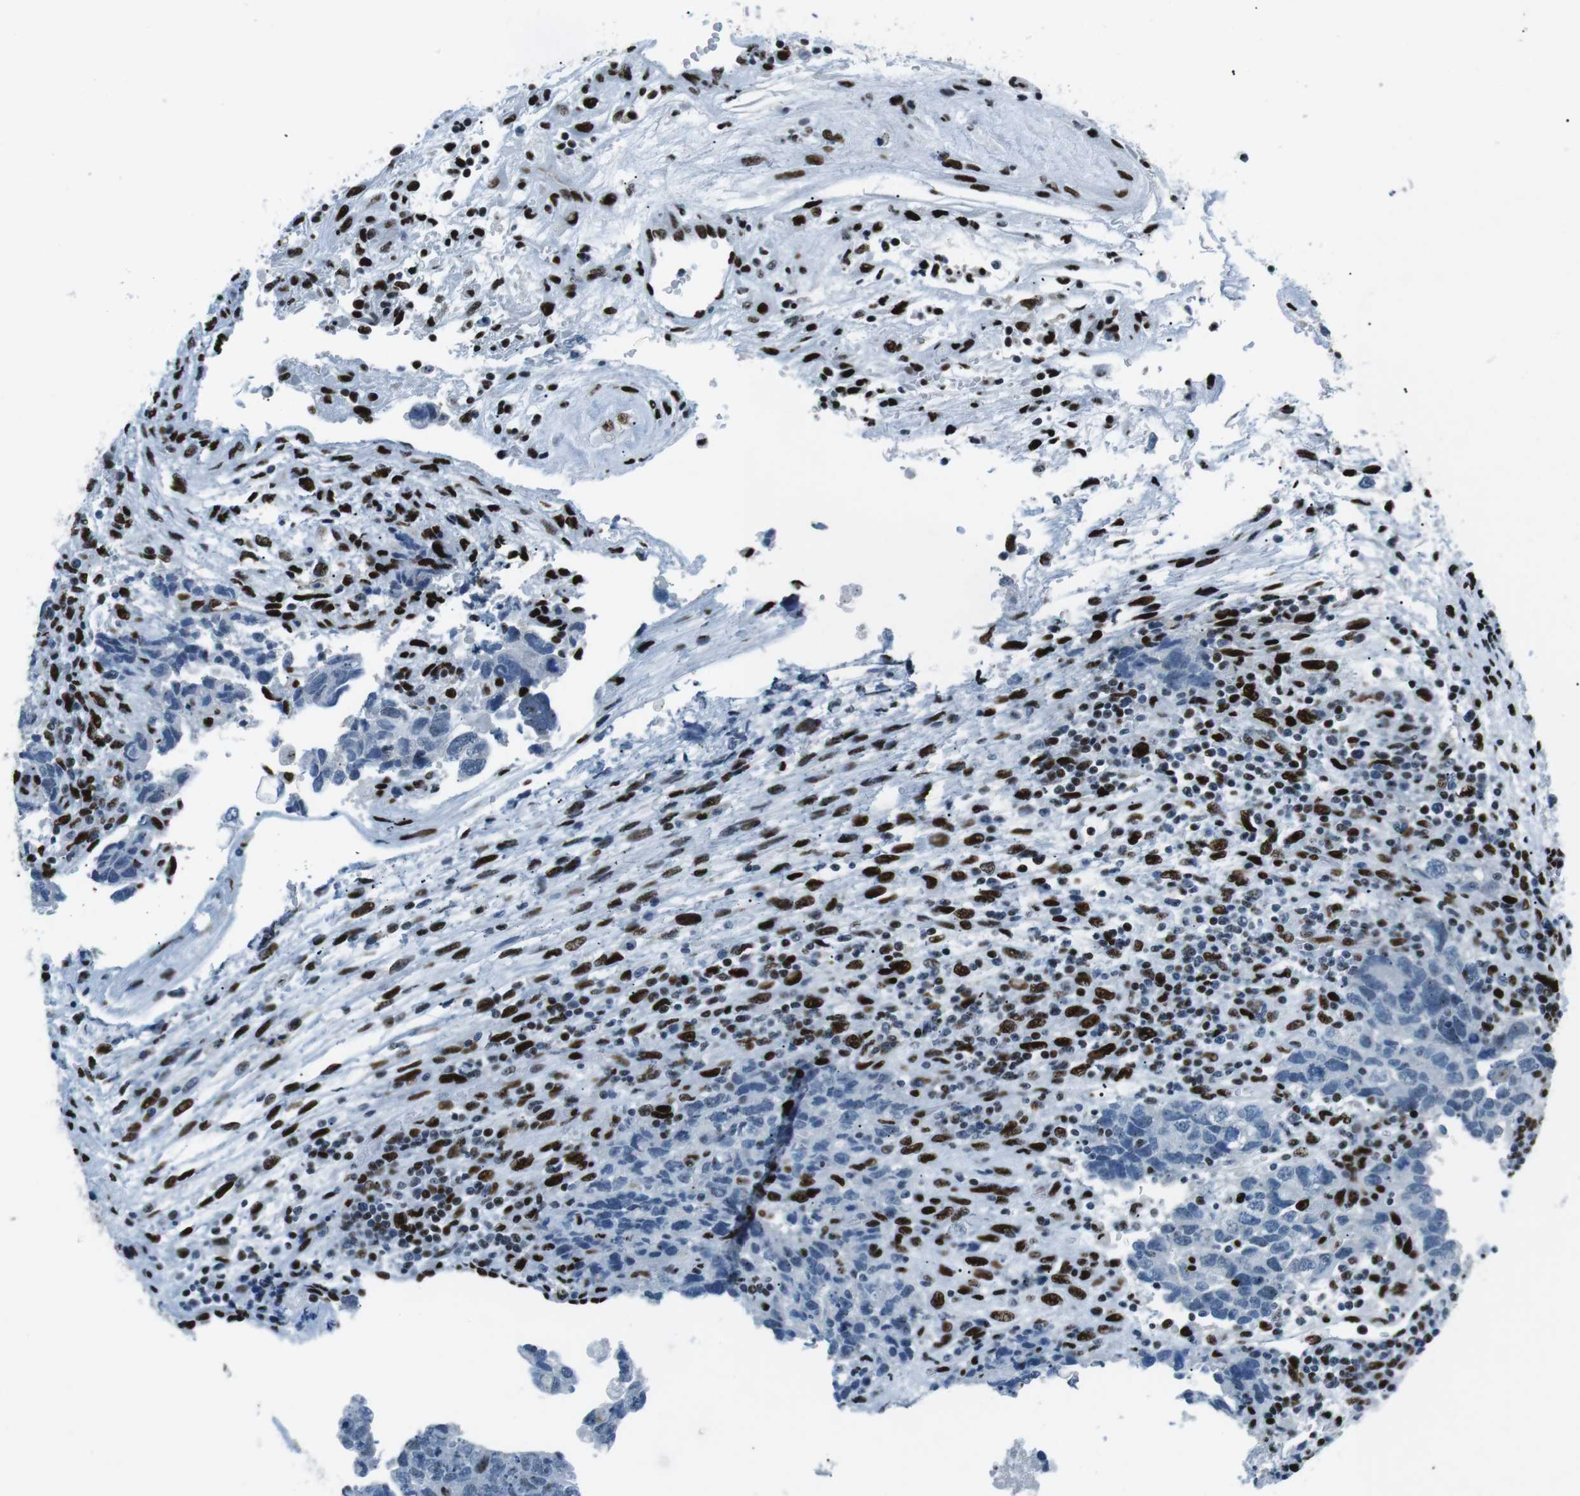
{"staining": {"intensity": "negative", "quantity": "none", "location": "none"}, "tissue": "testis cancer", "cell_type": "Tumor cells", "image_type": "cancer", "snomed": [{"axis": "morphology", "description": "Carcinoma, Embryonal, NOS"}, {"axis": "topography", "description": "Testis"}], "caption": "Immunohistochemical staining of testis cancer (embryonal carcinoma) reveals no significant expression in tumor cells.", "gene": "PML", "patient": {"sex": "male", "age": 36}}